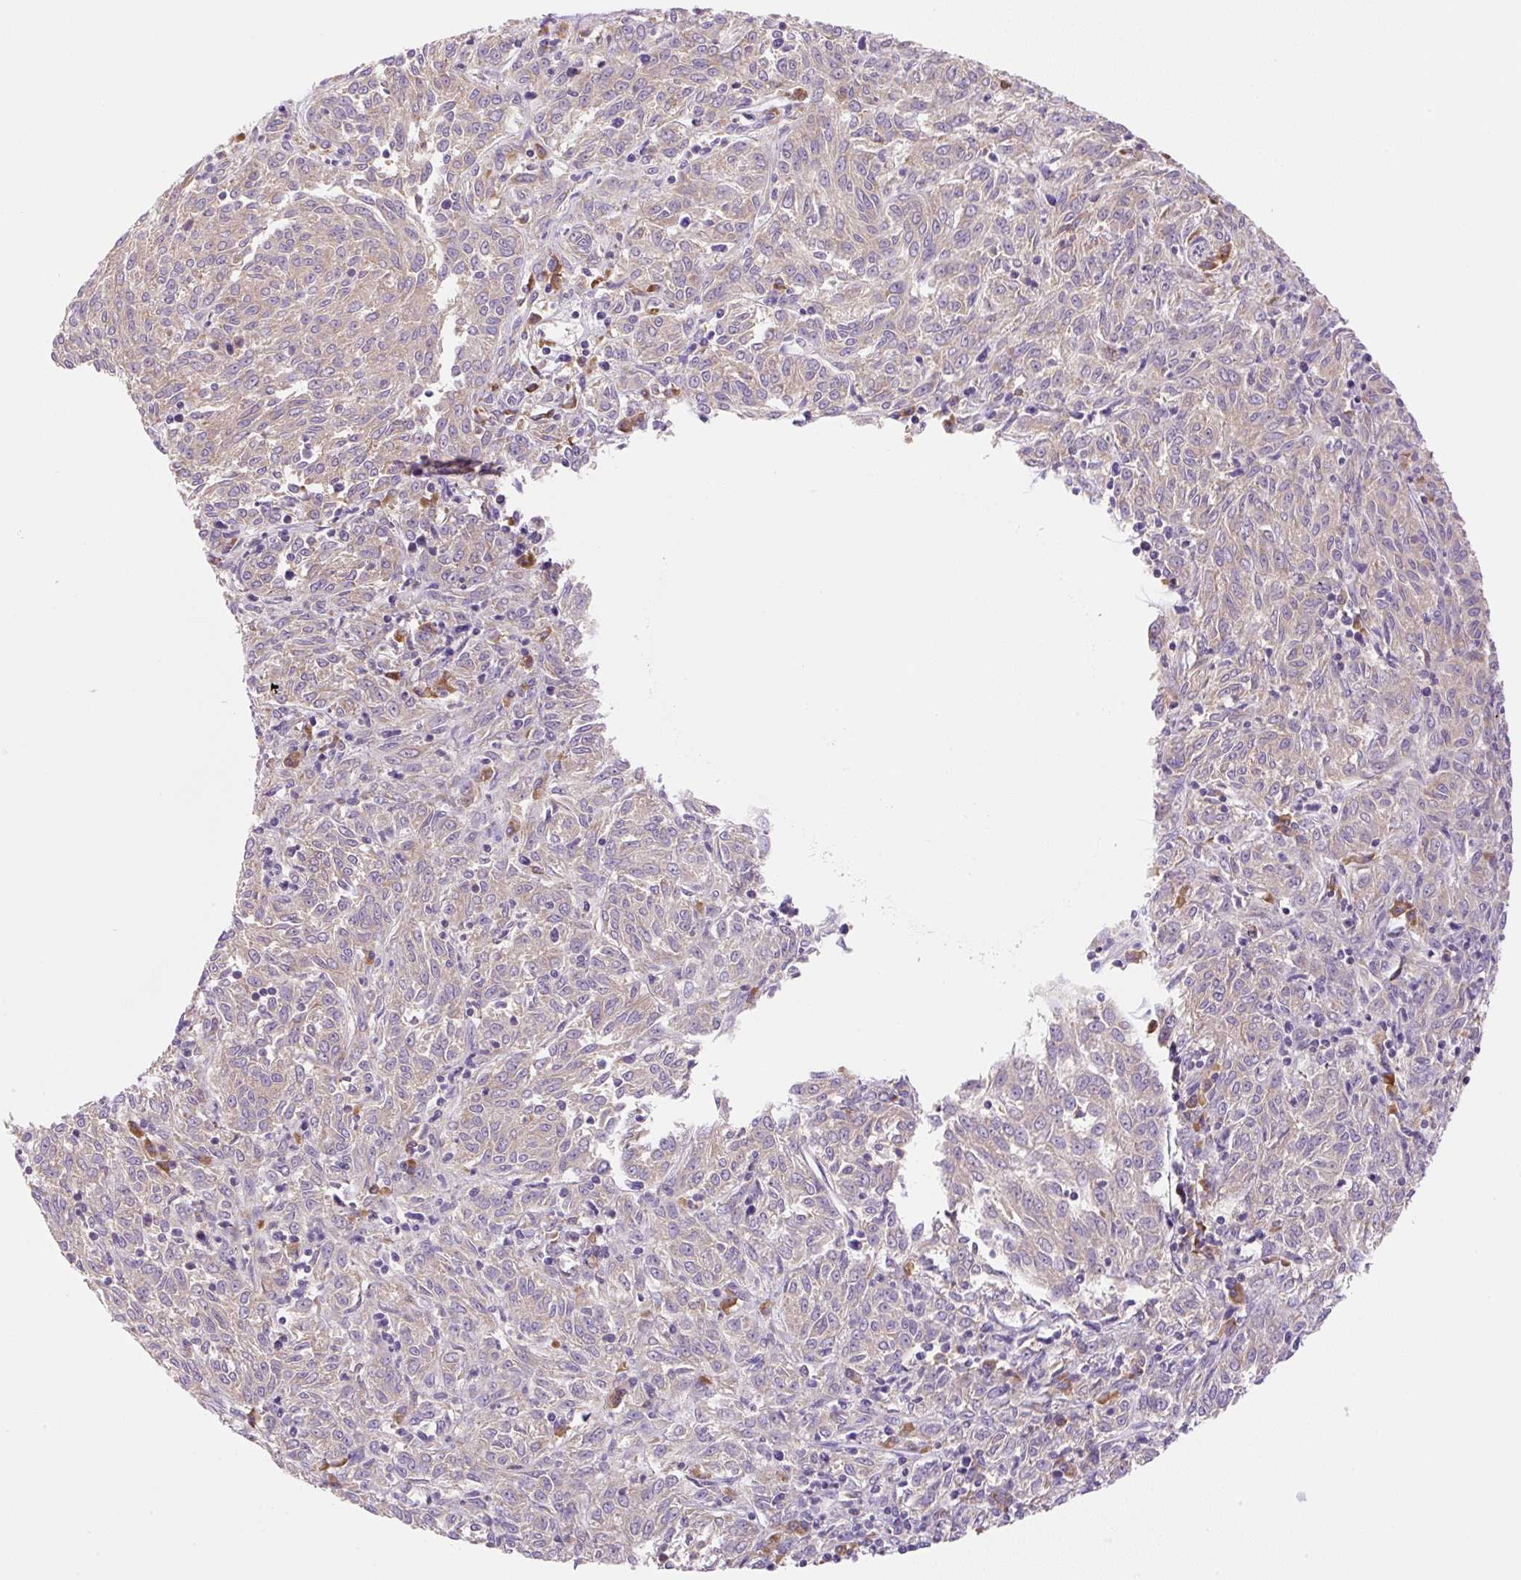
{"staining": {"intensity": "weak", "quantity": "25%-75%", "location": "cytoplasmic/membranous"}, "tissue": "melanoma", "cell_type": "Tumor cells", "image_type": "cancer", "snomed": [{"axis": "morphology", "description": "Malignant melanoma, NOS"}, {"axis": "topography", "description": "Skin"}], "caption": "A brown stain shows weak cytoplasmic/membranous staining of a protein in melanoma tumor cells. The protein is shown in brown color, while the nuclei are stained blue.", "gene": "RPL18A", "patient": {"sex": "female", "age": 72}}